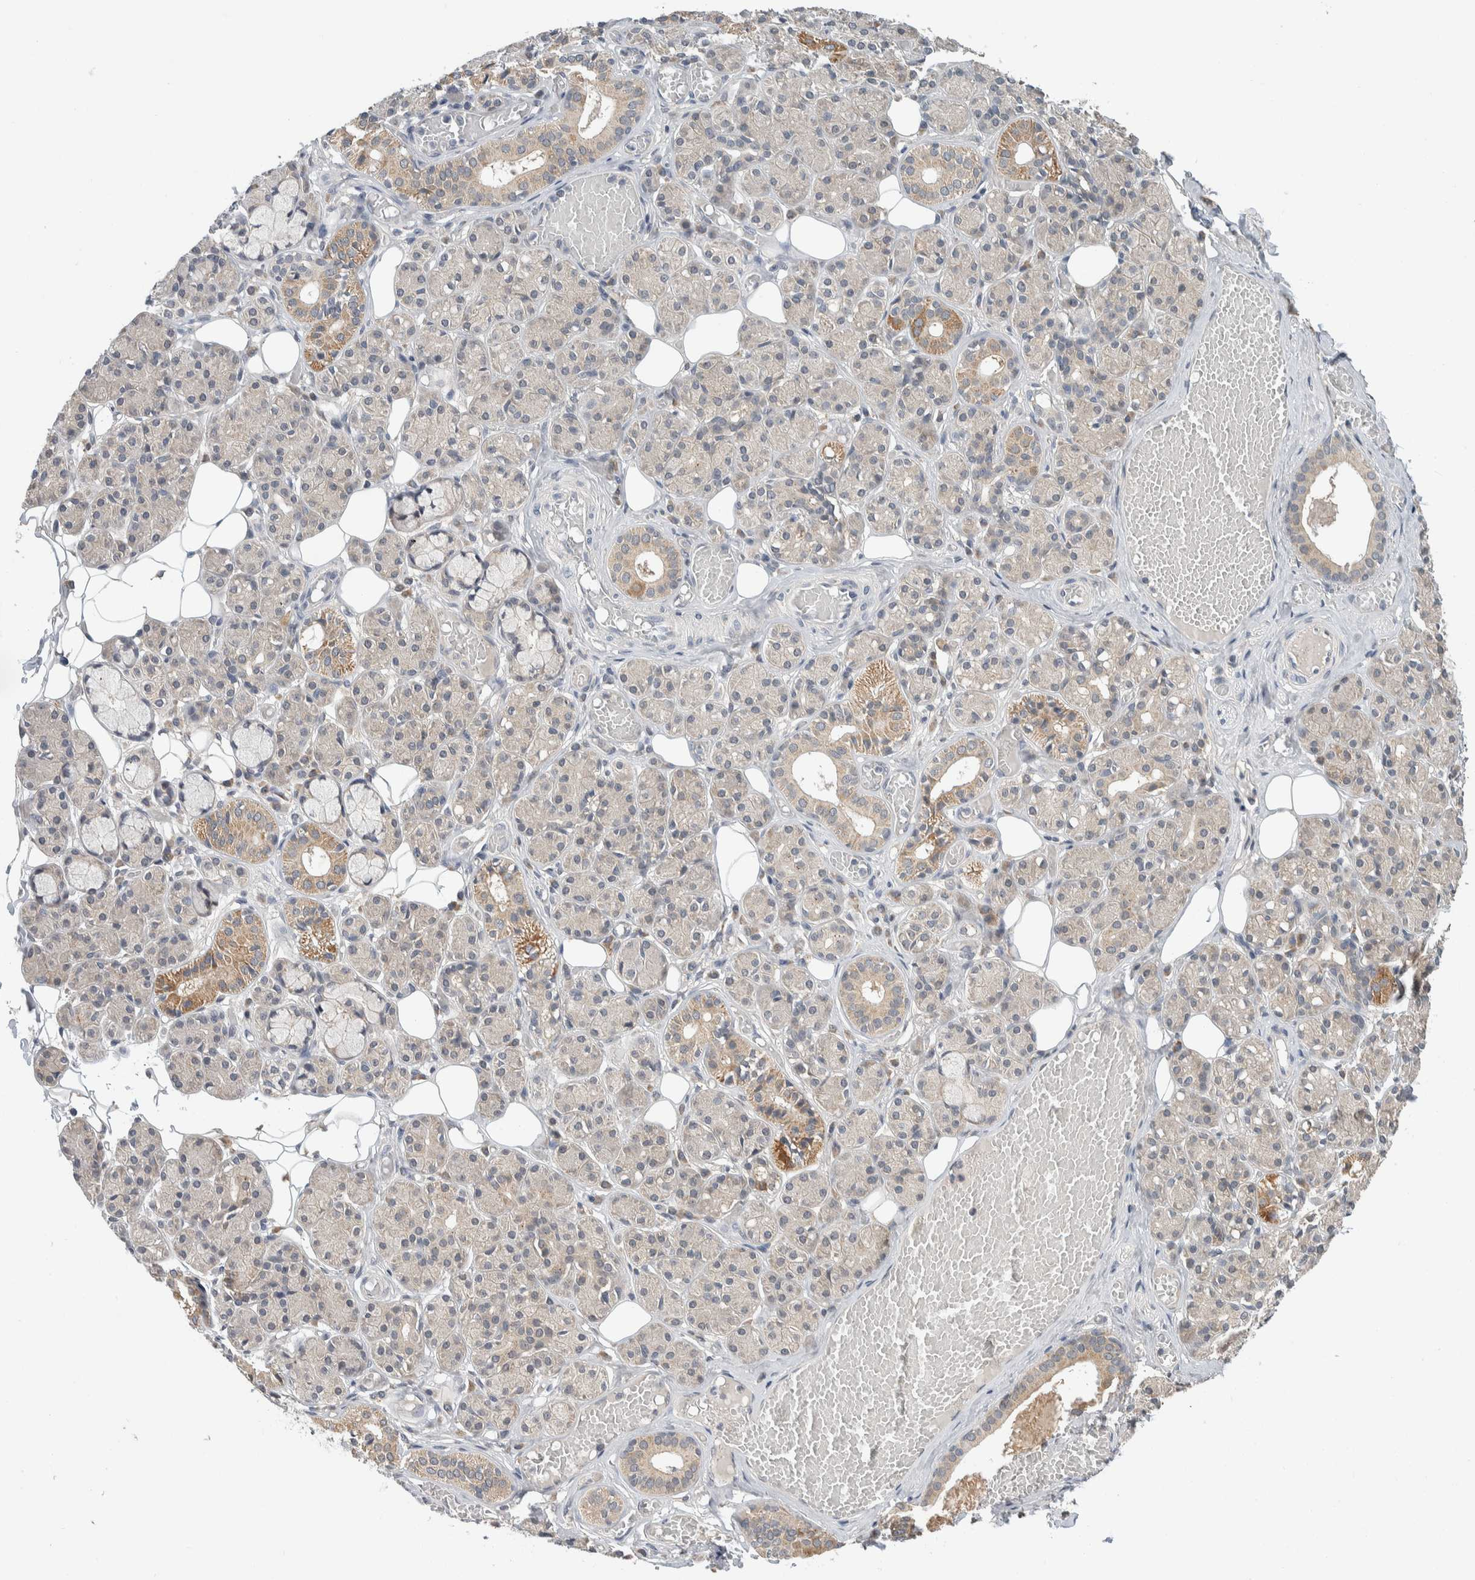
{"staining": {"intensity": "moderate", "quantity": "<25%", "location": "cytoplasmic/membranous"}, "tissue": "salivary gland", "cell_type": "Glandular cells", "image_type": "normal", "snomed": [{"axis": "morphology", "description": "Normal tissue, NOS"}, {"axis": "topography", "description": "Salivary gland"}], "caption": "Glandular cells demonstrate low levels of moderate cytoplasmic/membranous positivity in about <25% of cells in benign salivary gland. (DAB (3,3'-diaminobenzidine) IHC with brightfield microscopy, high magnification).", "gene": "SHPK", "patient": {"sex": "male", "age": 63}}